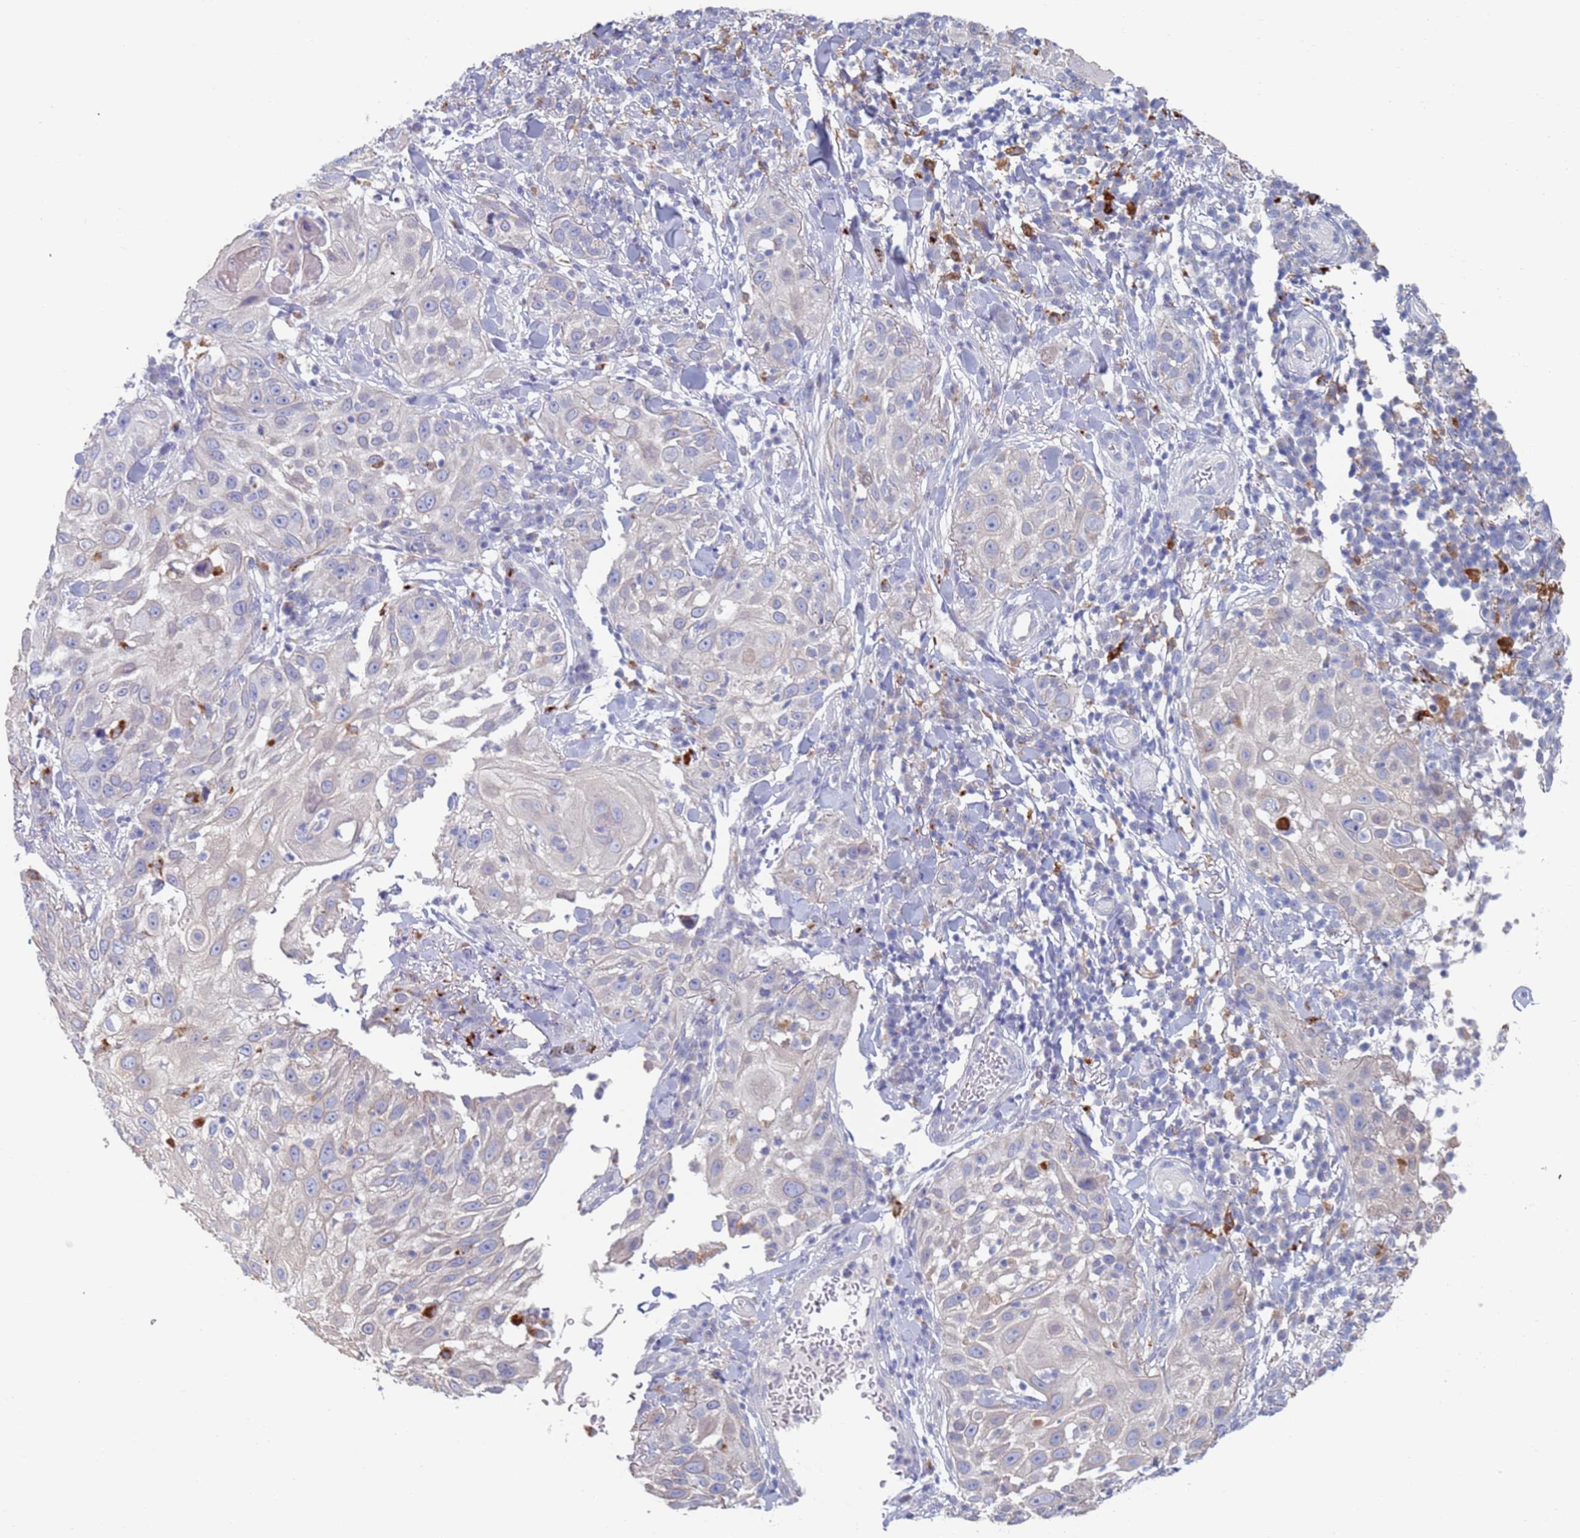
{"staining": {"intensity": "negative", "quantity": "none", "location": "none"}, "tissue": "skin cancer", "cell_type": "Tumor cells", "image_type": "cancer", "snomed": [{"axis": "morphology", "description": "Squamous cell carcinoma, NOS"}, {"axis": "topography", "description": "Skin"}], "caption": "Immunohistochemistry histopathology image of neoplastic tissue: human skin cancer (squamous cell carcinoma) stained with DAB (3,3'-diaminobenzidine) reveals no significant protein staining in tumor cells. (Brightfield microscopy of DAB (3,3'-diaminobenzidine) immunohistochemistry (IHC) at high magnification).", "gene": "FUCA1", "patient": {"sex": "female", "age": 44}}